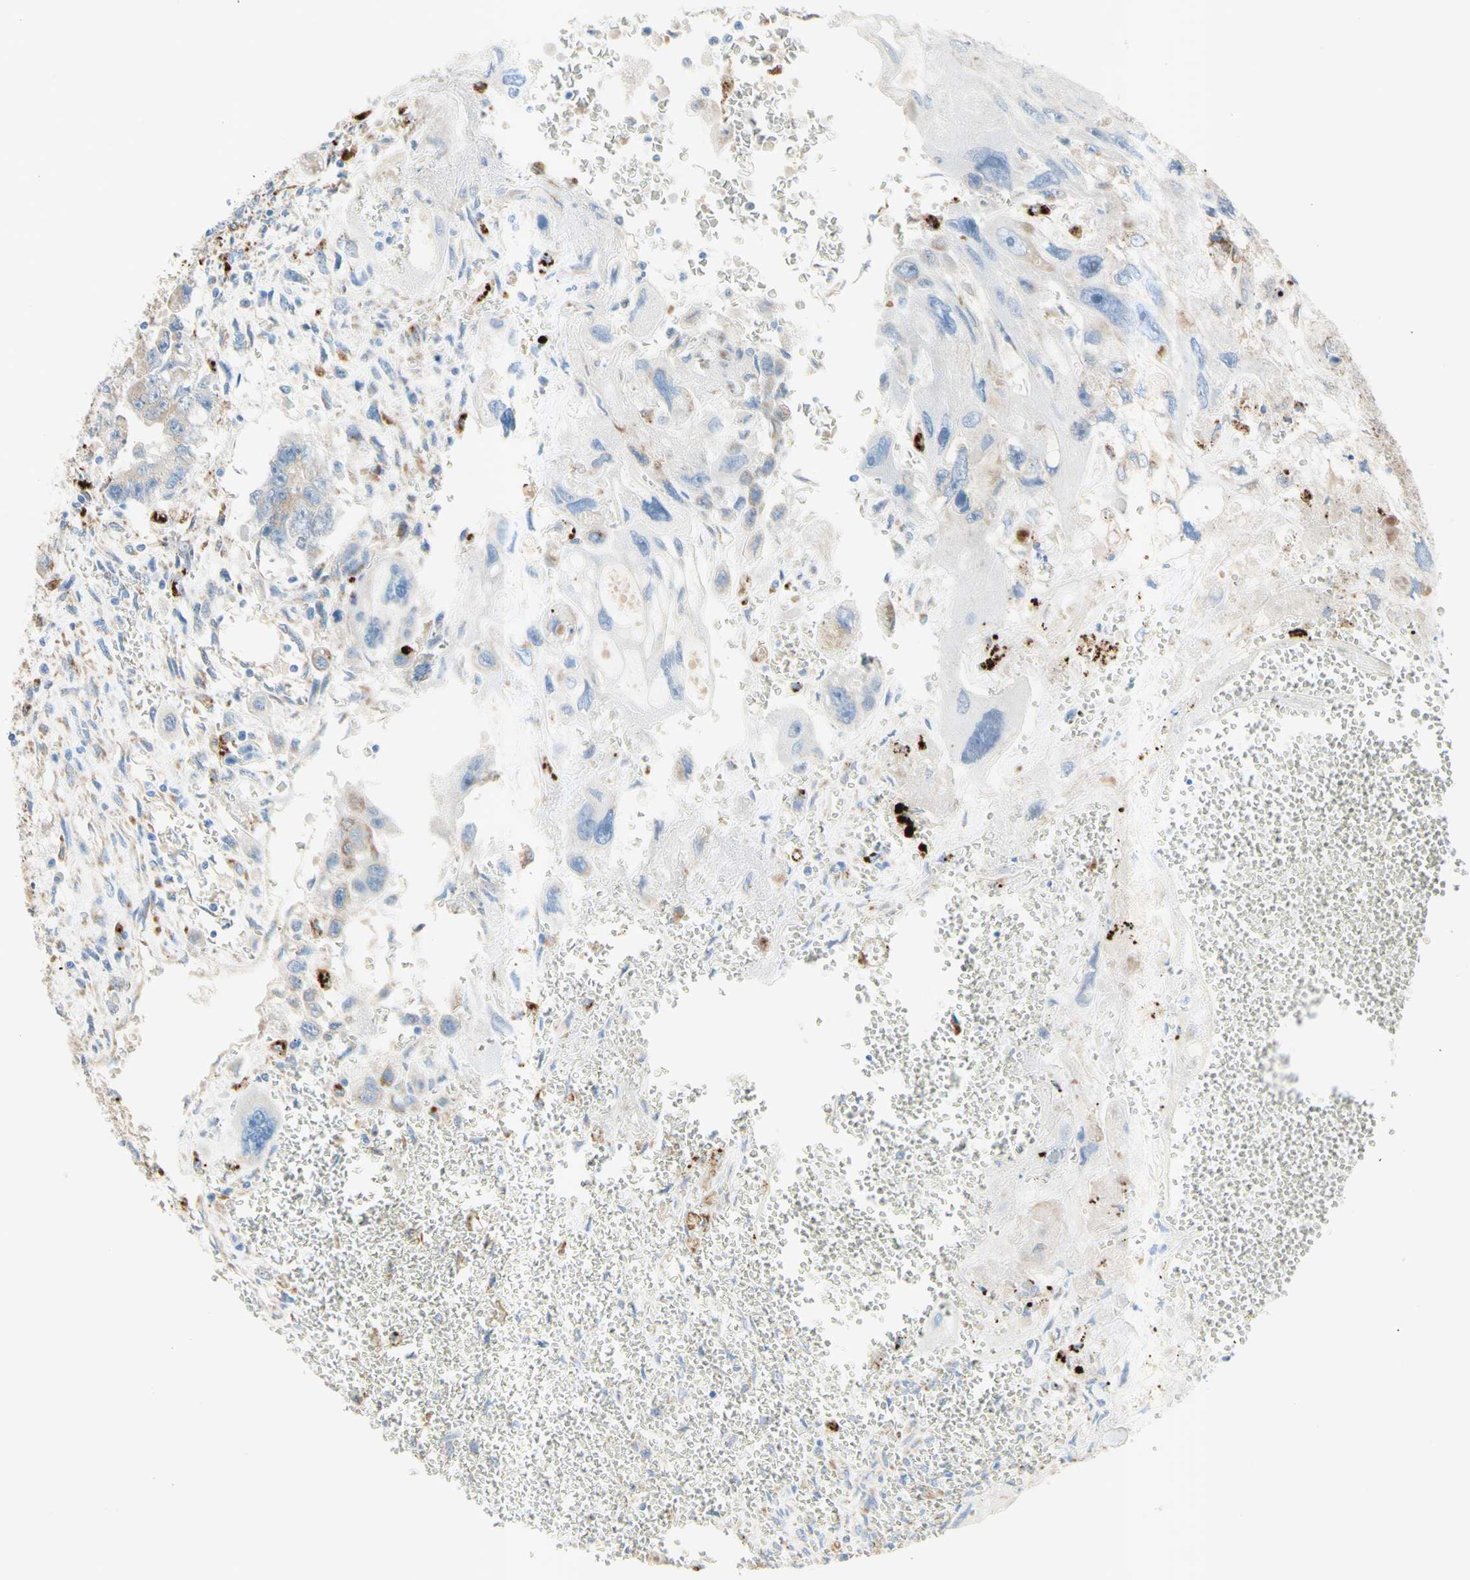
{"staining": {"intensity": "negative", "quantity": "none", "location": "none"}, "tissue": "testis cancer", "cell_type": "Tumor cells", "image_type": "cancer", "snomed": [{"axis": "morphology", "description": "Carcinoma, Embryonal, NOS"}, {"axis": "topography", "description": "Testis"}], "caption": "Tumor cells show no significant protein staining in testis cancer. (DAB immunohistochemistry visualized using brightfield microscopy, high magnification).", "gene": "URB2", "patient": {"sex": "male", "age": 28}}